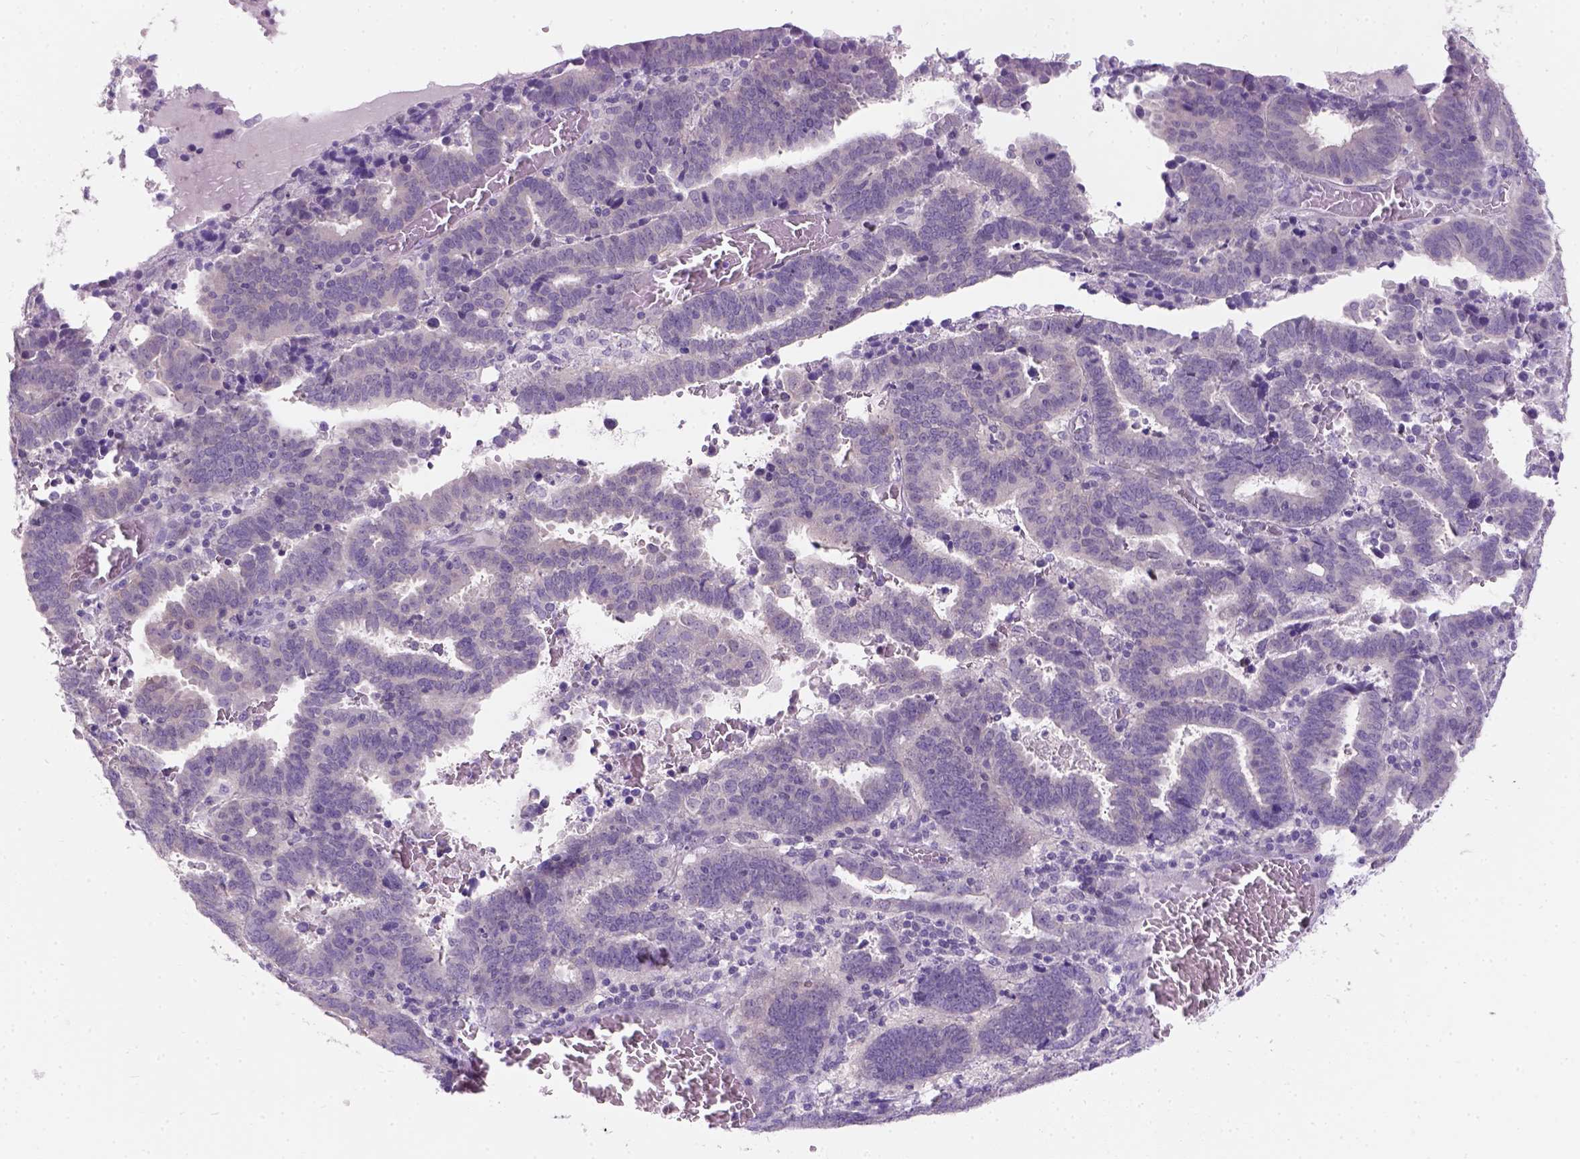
{"staining": {"intensity": "negative", "quantity": "none", "location": "none"}, "tissue": "endometrial cancer", "cell_type": "Tumor cells", "image_type": "cancer", "snomed": [{"axis": "morphology", "description": "Adenocarcinoma, NOS"}, {"axis": "topography", "description": "Uterus"}], "caption": "This is an IHC histopathology image of endometrial adenocarcinoma. There is no expression in tumor cells.", "gene": "C20orf144", "patient": {"sex": "female", "age": 83}}